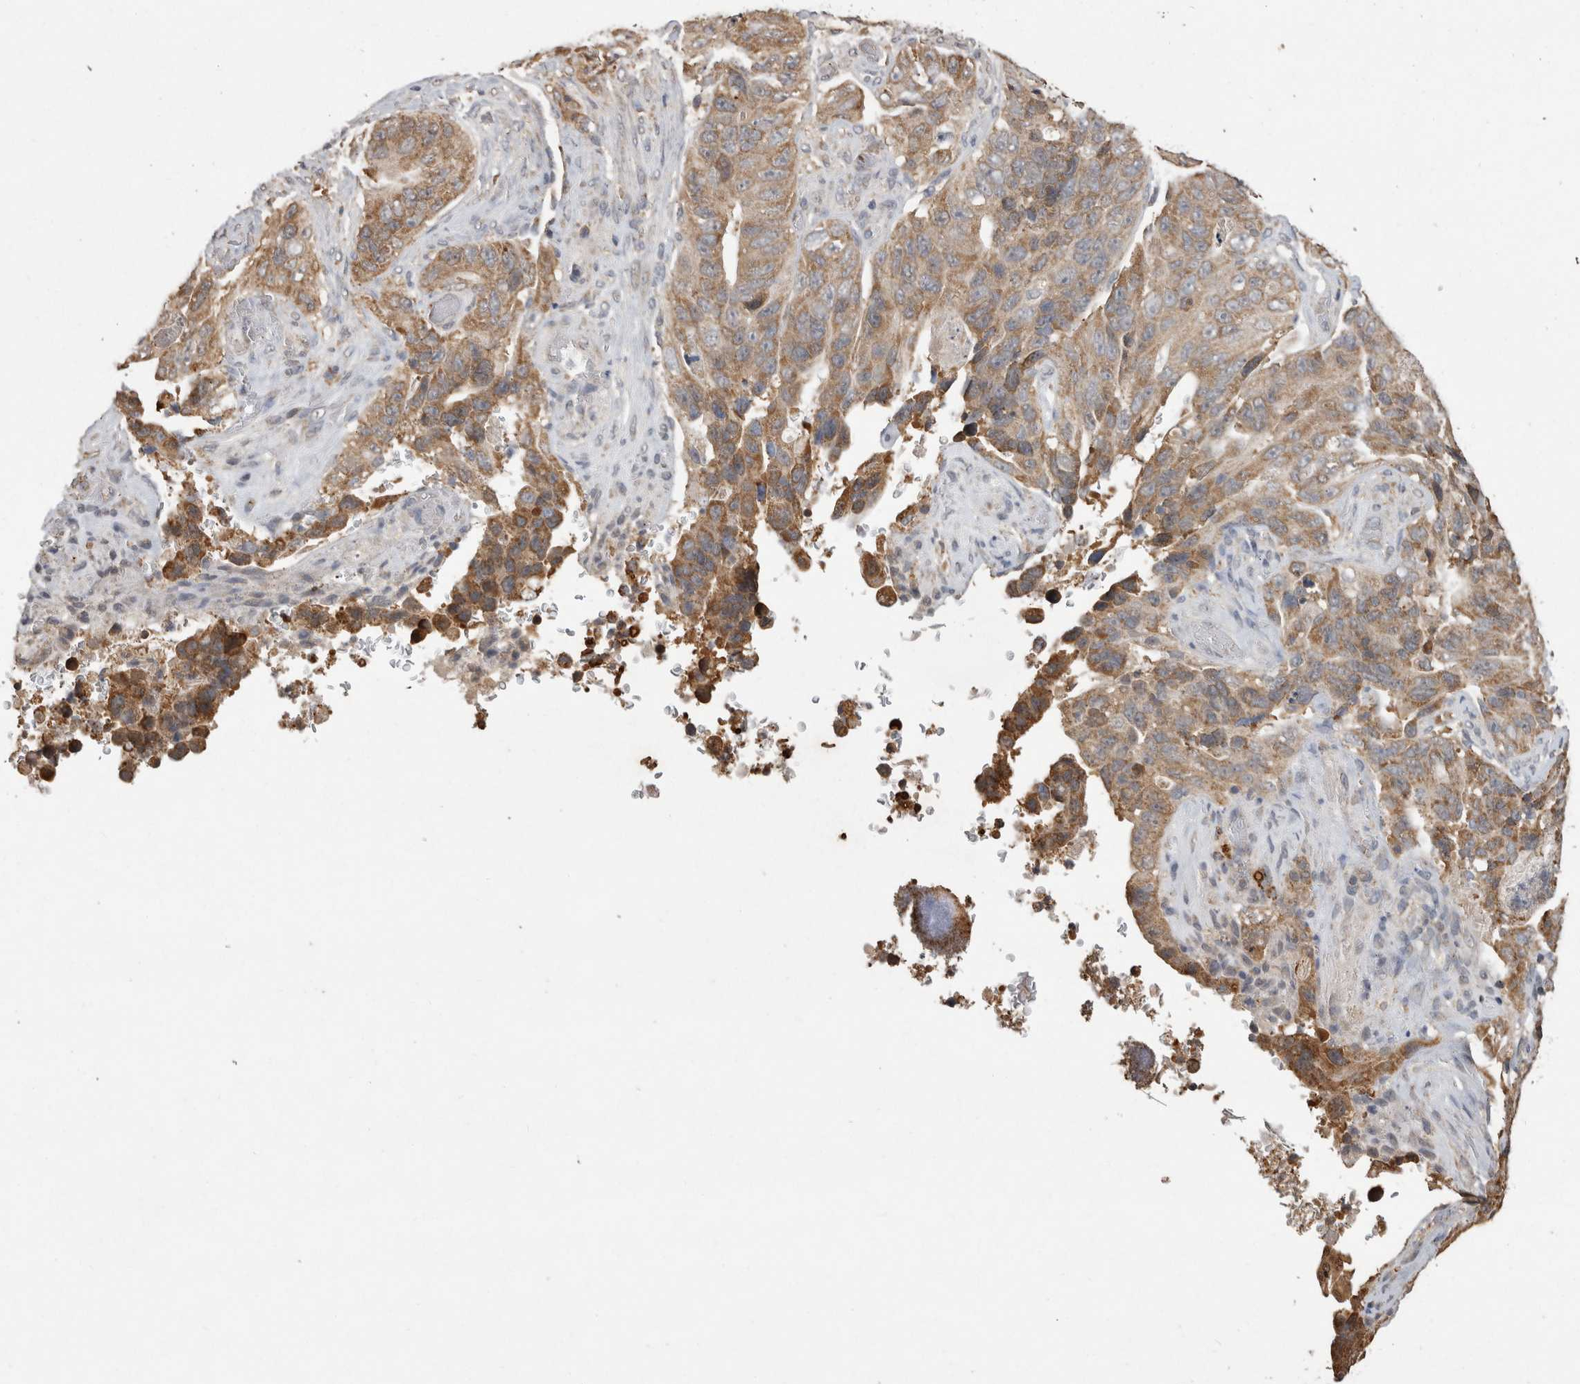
{"staining": {"intensity": "moderate", "quantity": ">75%", "location": "cytoplasmic/membranous"}, "tissue": "stomach cancer", "cell_type": "Tumor cells", "image_type": "cancer", "snomed": [{"axis": "morphology", "description": "Adenocarcinoma, NOS"}, {"axis": "topography", "description": "Stomach"}], "caption": "Brown immunohistochemical staining in stomach cancer reveals moderate cytoplasmic/membranous positivity in about >75% of tumor cells.", "gene": "PREP", "patient": {"sex": "female", "age": 89}}